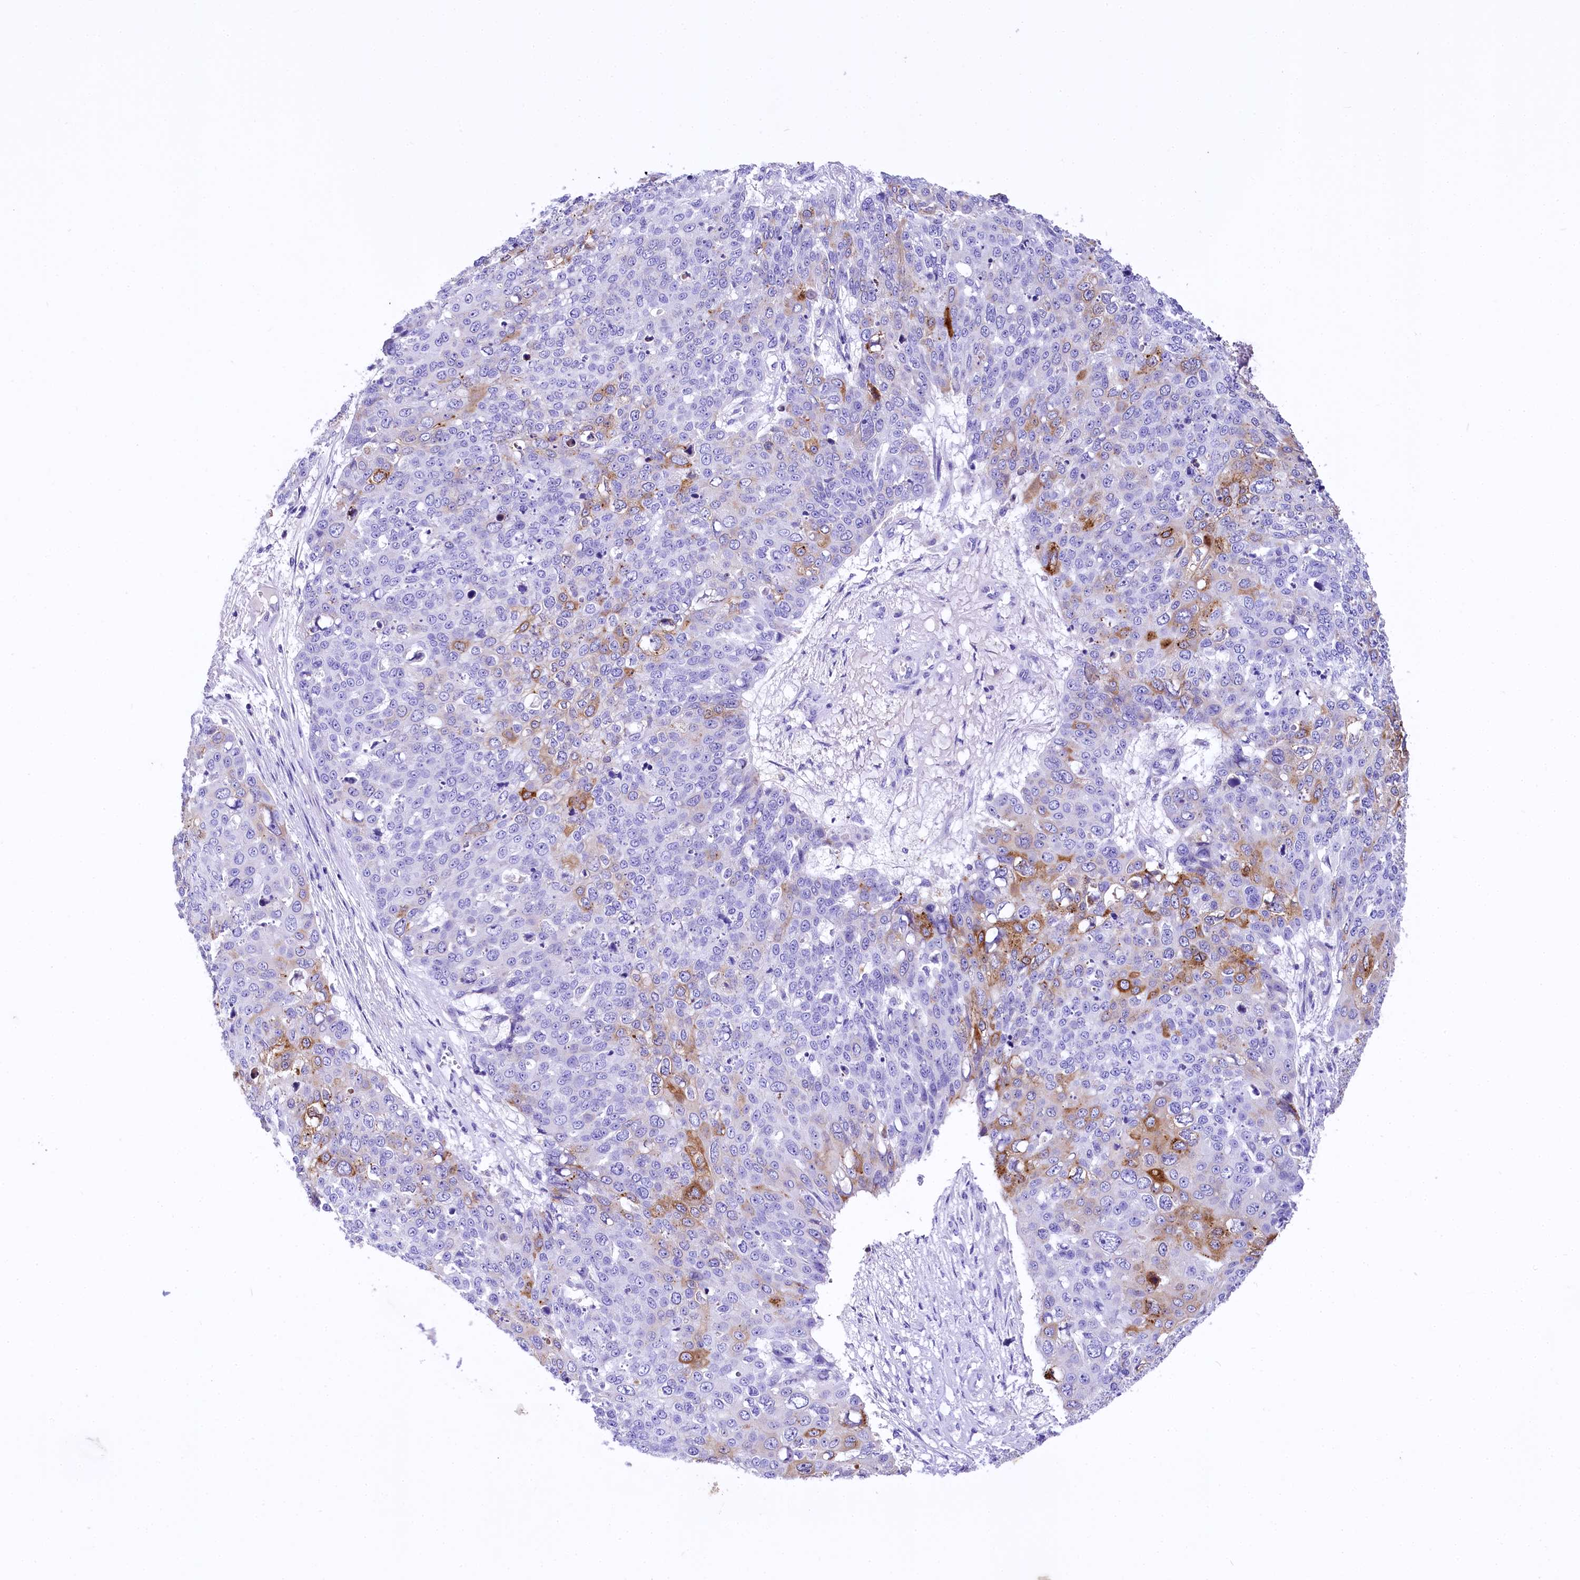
{"staining": {"intensity": "moderate", "quantity": "<25%", "location": "cytoplasmic/membranous"}, "tissue": "skin cancer", "cell_type": "Tumor cells", "image_type": "cancer", "snomed": [{"axis": "morphology", "description": "Squamous cell carcinoma, NOS"}, {"axis": "topography", "description": "Skin"}], "caption": "Human skin cancer (squamous cell carcinoma) stained with a brown dye demonstrates moderate cytoplasmic/membranous positive expression in approximately <25% of tumor cells.", "gene": "A2ML1", "patient": {"sex": "male", "age": 71}}